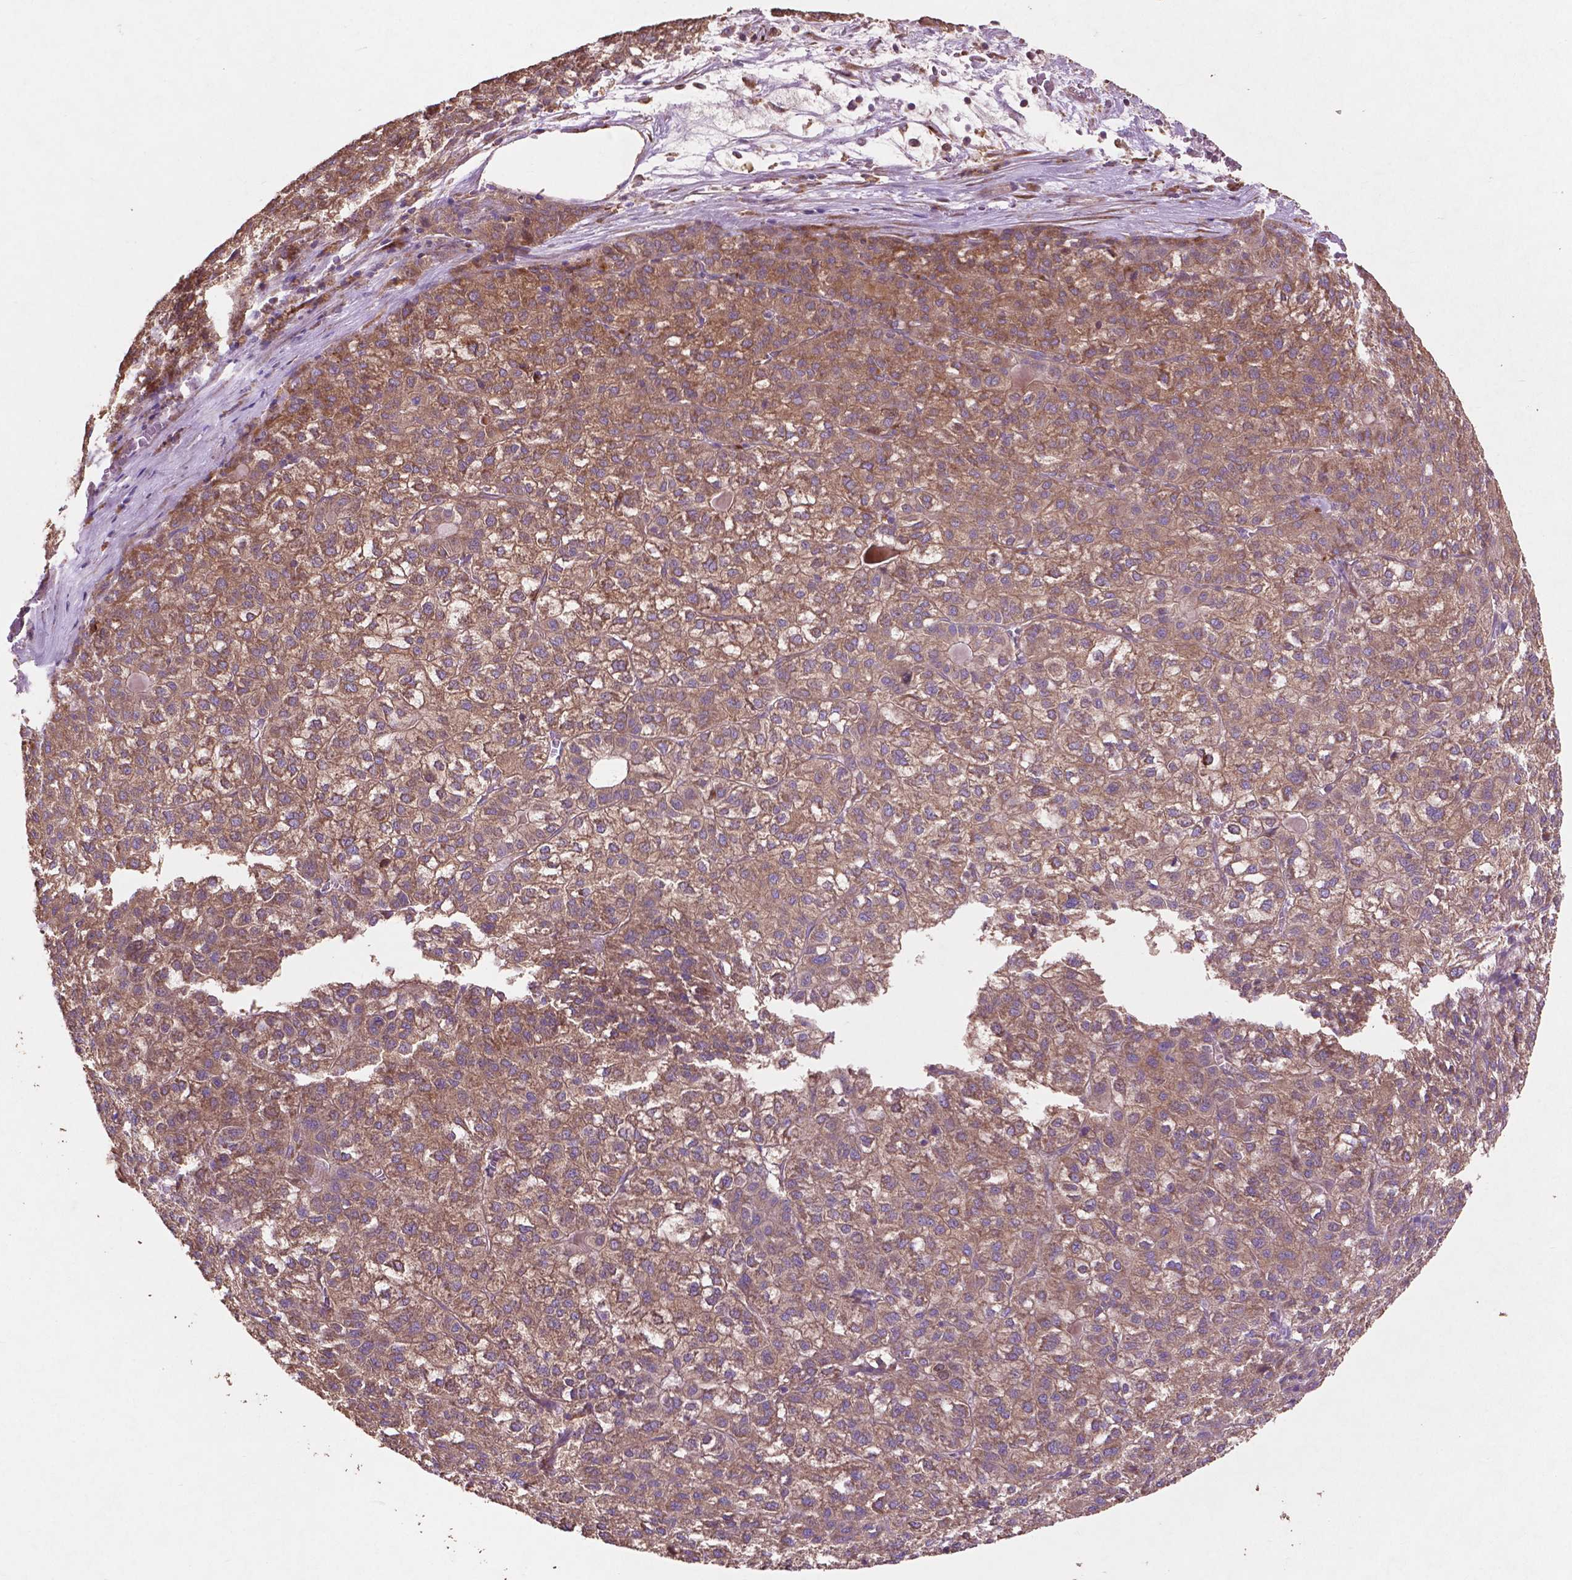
{"staining": {"intensity": "moderate", "quantity": "25%-75%", "location": "cytoplasmic/membranous"}, "tissue": "liver cancer", "cell_type": "Tumor cells", "image_type": "cancer", "snomed": [{"axis": "morphology", "description": "Carcinoma, Hepatocellular, NOS"}, {"axis": "topography", "description": "Liver"}], "caption": "DAB immunohistochemical staining of human liver hepatocellular carcinoma displays moderate cytoplasmic/membranous protein expression in about 25%-75% of tumor cells. Using DAB (brown) and hematoxylin (blue) stains, captured at high magnification using brightfield microscopy.", "gene": "MBTPS1", "patient": {"sex": "female", "age": 43}}